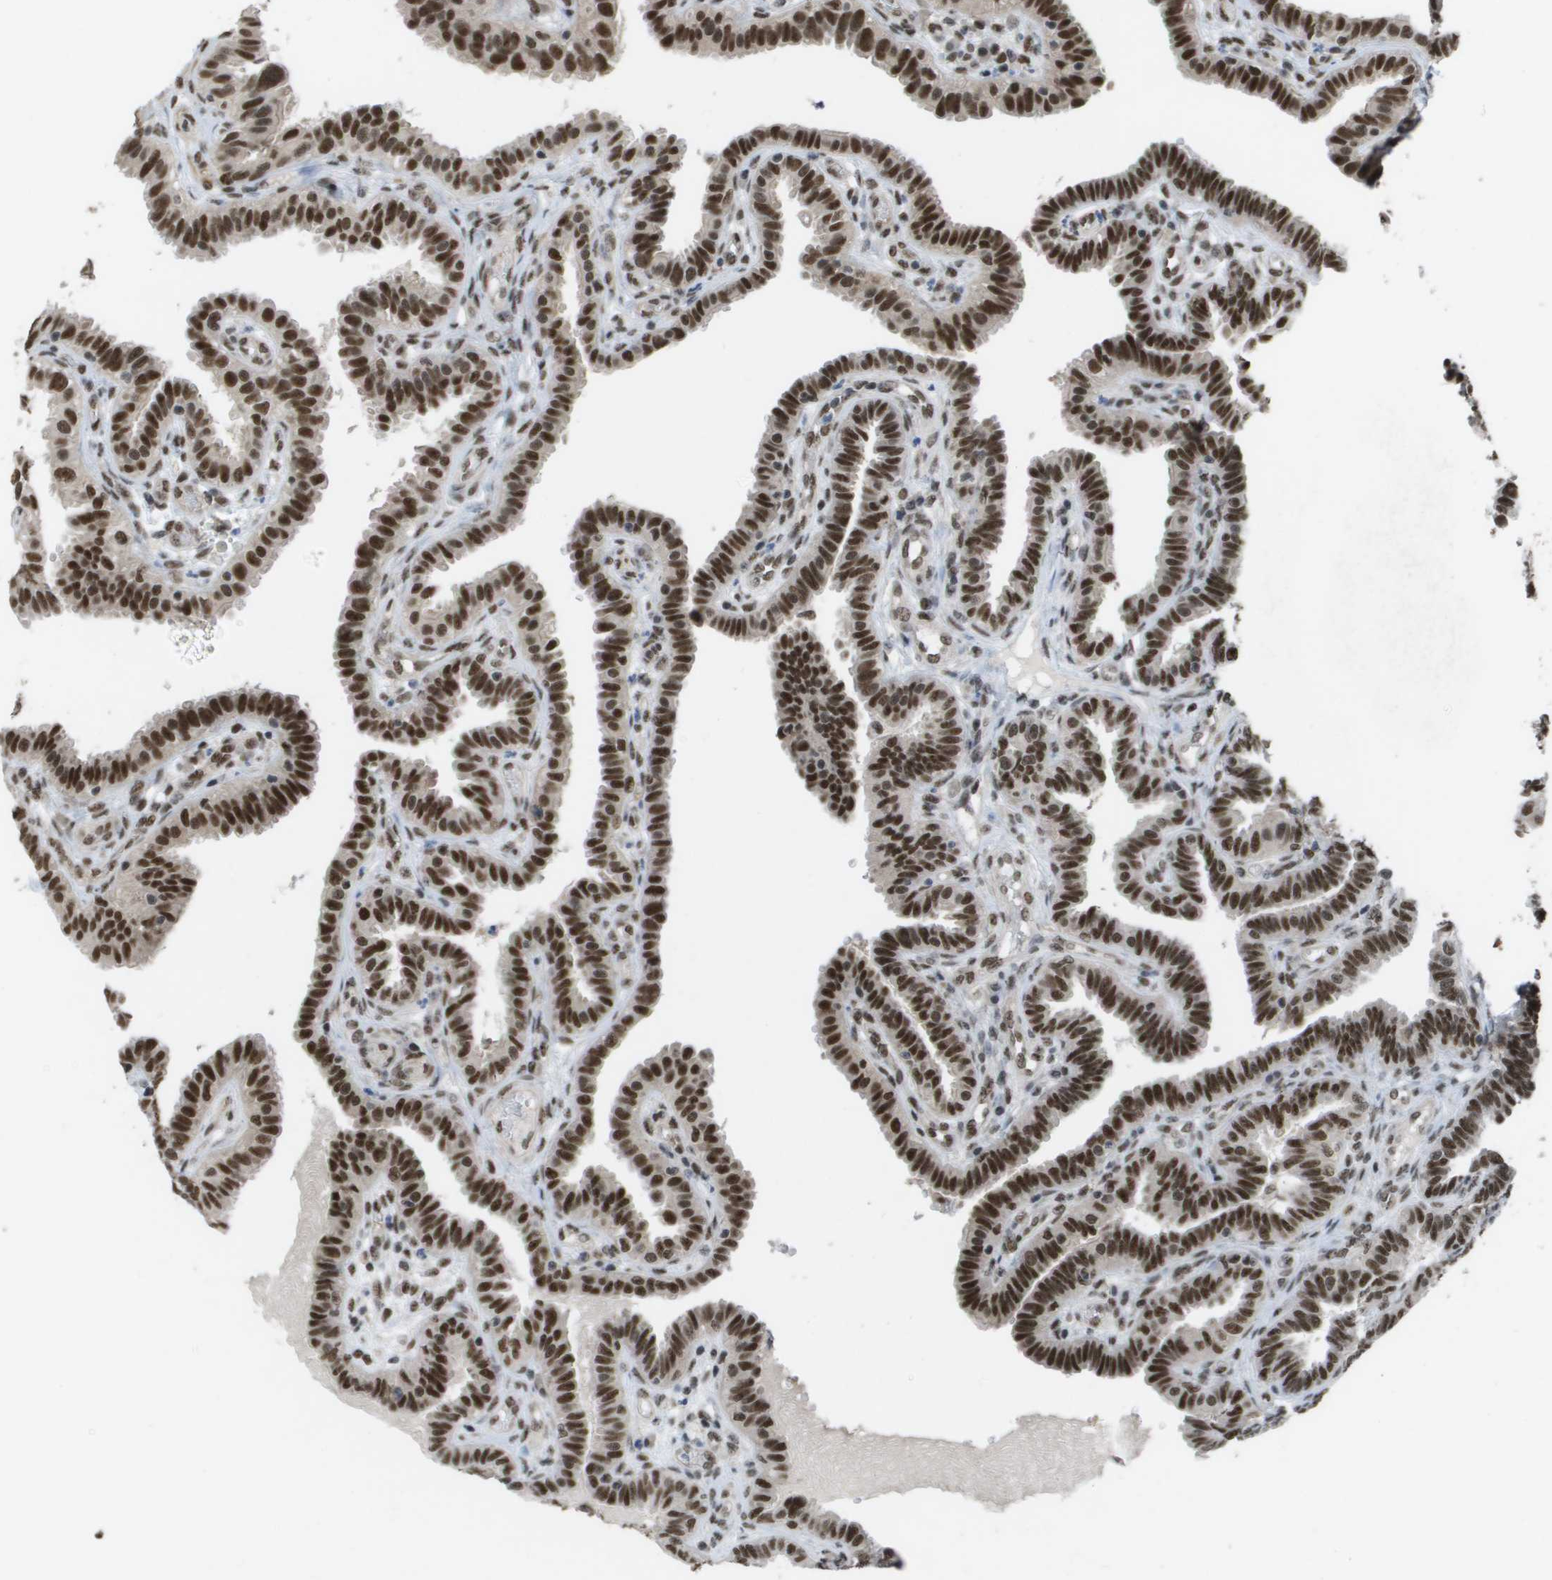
{"staining": {"intensity": "strong", "quantity": ">75%", "location": "nuclear"}, "tissue": "fallopian tube", "cell_type": "Glandular cells", "image_type": "normal", "snomed": [{"axis": "morphology", "description": "Normal tissue, NOS"}, {"axis": "topography", "description": "Fallopian tube"}, {"axis": "topography", "description": "Placenta"}], "caption": "Immunohistochemical staining of normal human fallopian tube demonstrates strong nuclear protein staining in about >75% of glandular cells. Nuclei are stained in blue.", "gene": "CDT1", "patient": {"sex": "female", "age": 34}}